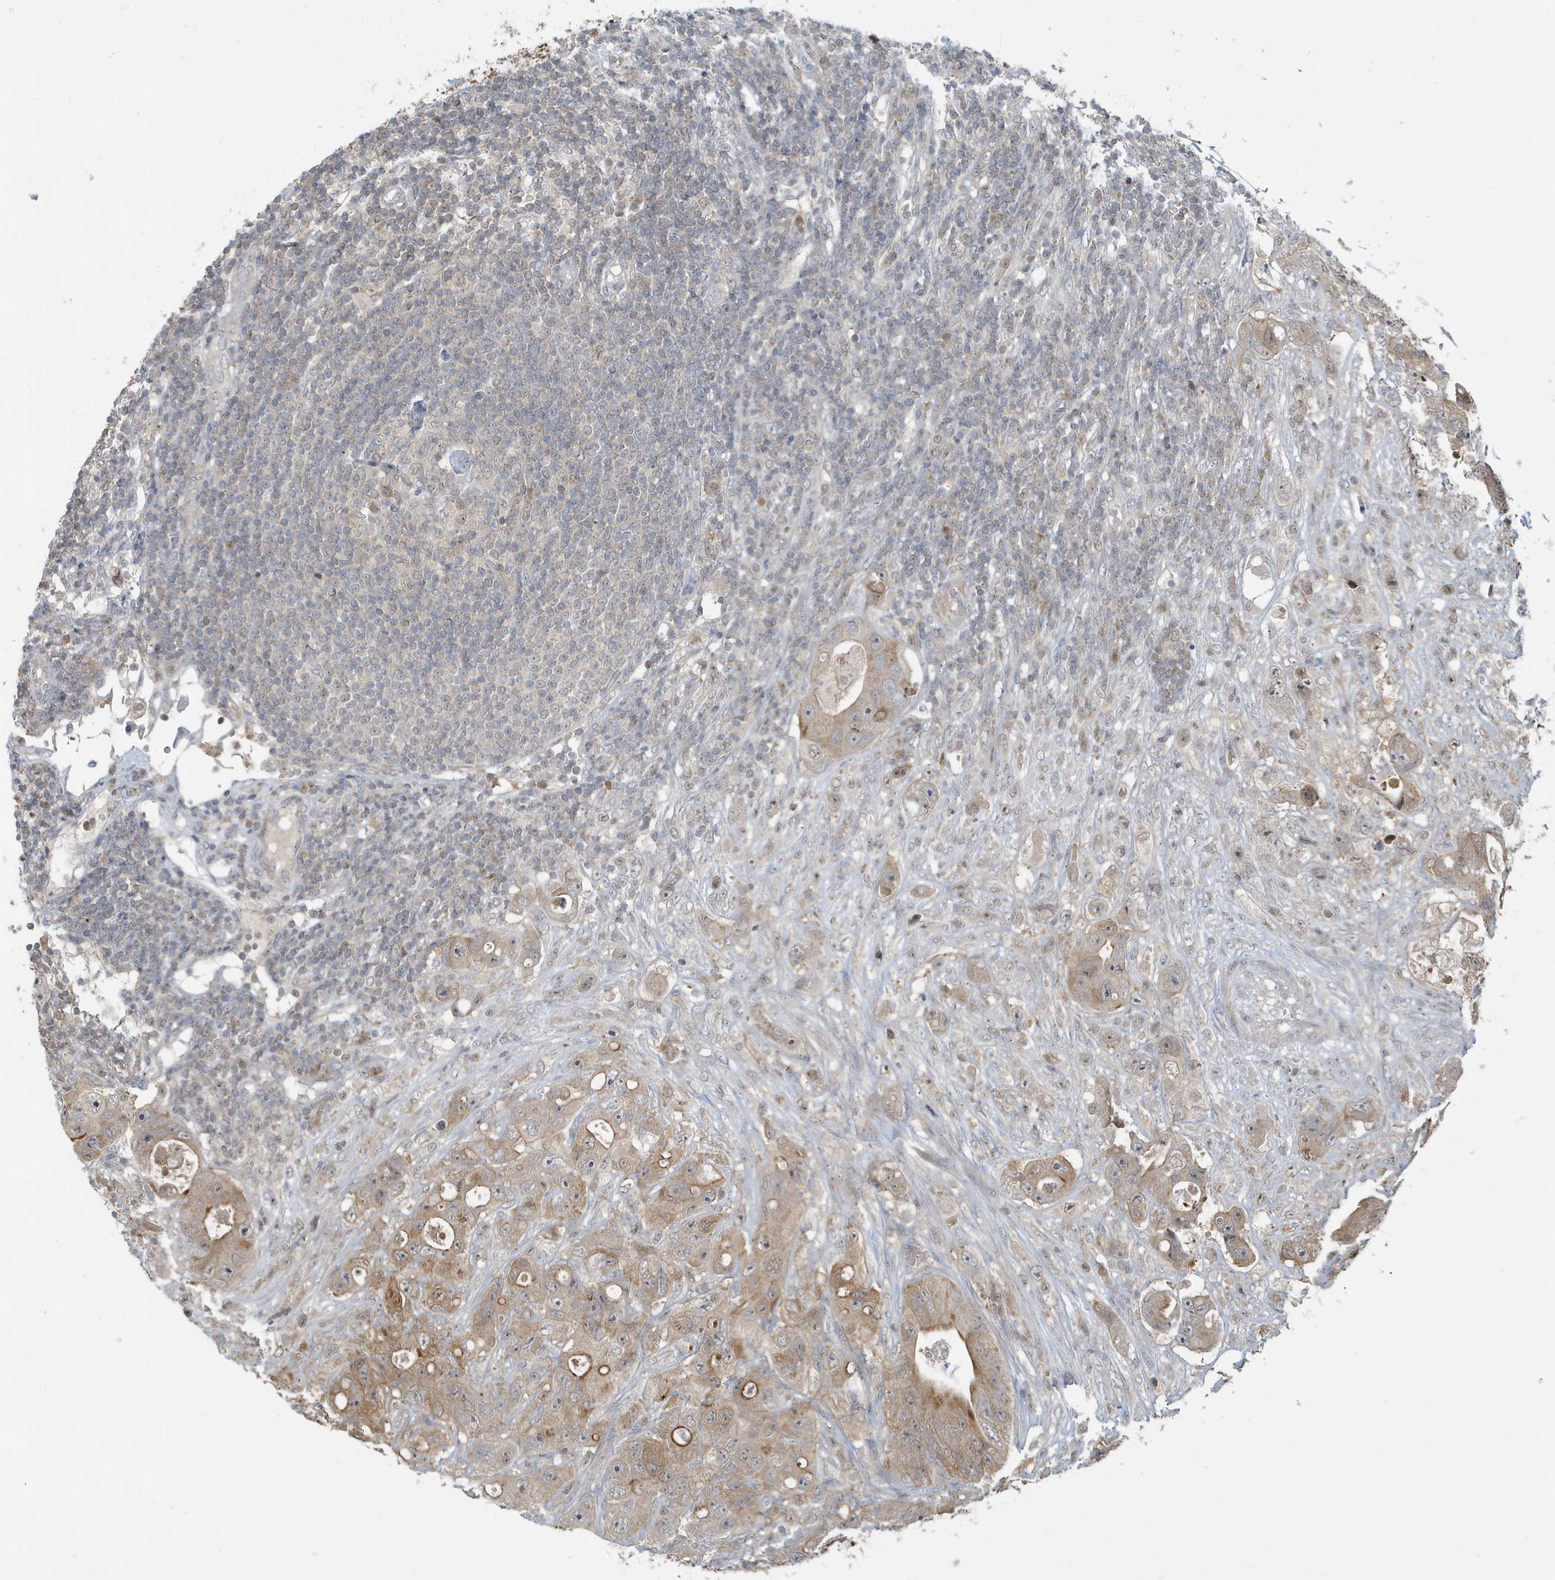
{"staining": {"intensity": "moderate", "quantity": ">75%", "location": "cytoplasmic/membranous"}, "tissue": "colorectal cancer", "cell_type": "Tumor cells", "image_type": "cancer", "snomed": [{"axis": "morphology", "description": "Adenocarcinoma, NOS"}, {"axis": "topography", "description": "Colon"}], "caption": "Immunohistochemistry micrograph of human adenocarcinoma (colorectal) stained for a protein (brown), which shows medium levels of moderate cytoplasmic/membranous expression in approximately >75% of tumor cells.", "gene": "PRRT3", "patient": {"sex": "female", "age": 46}}